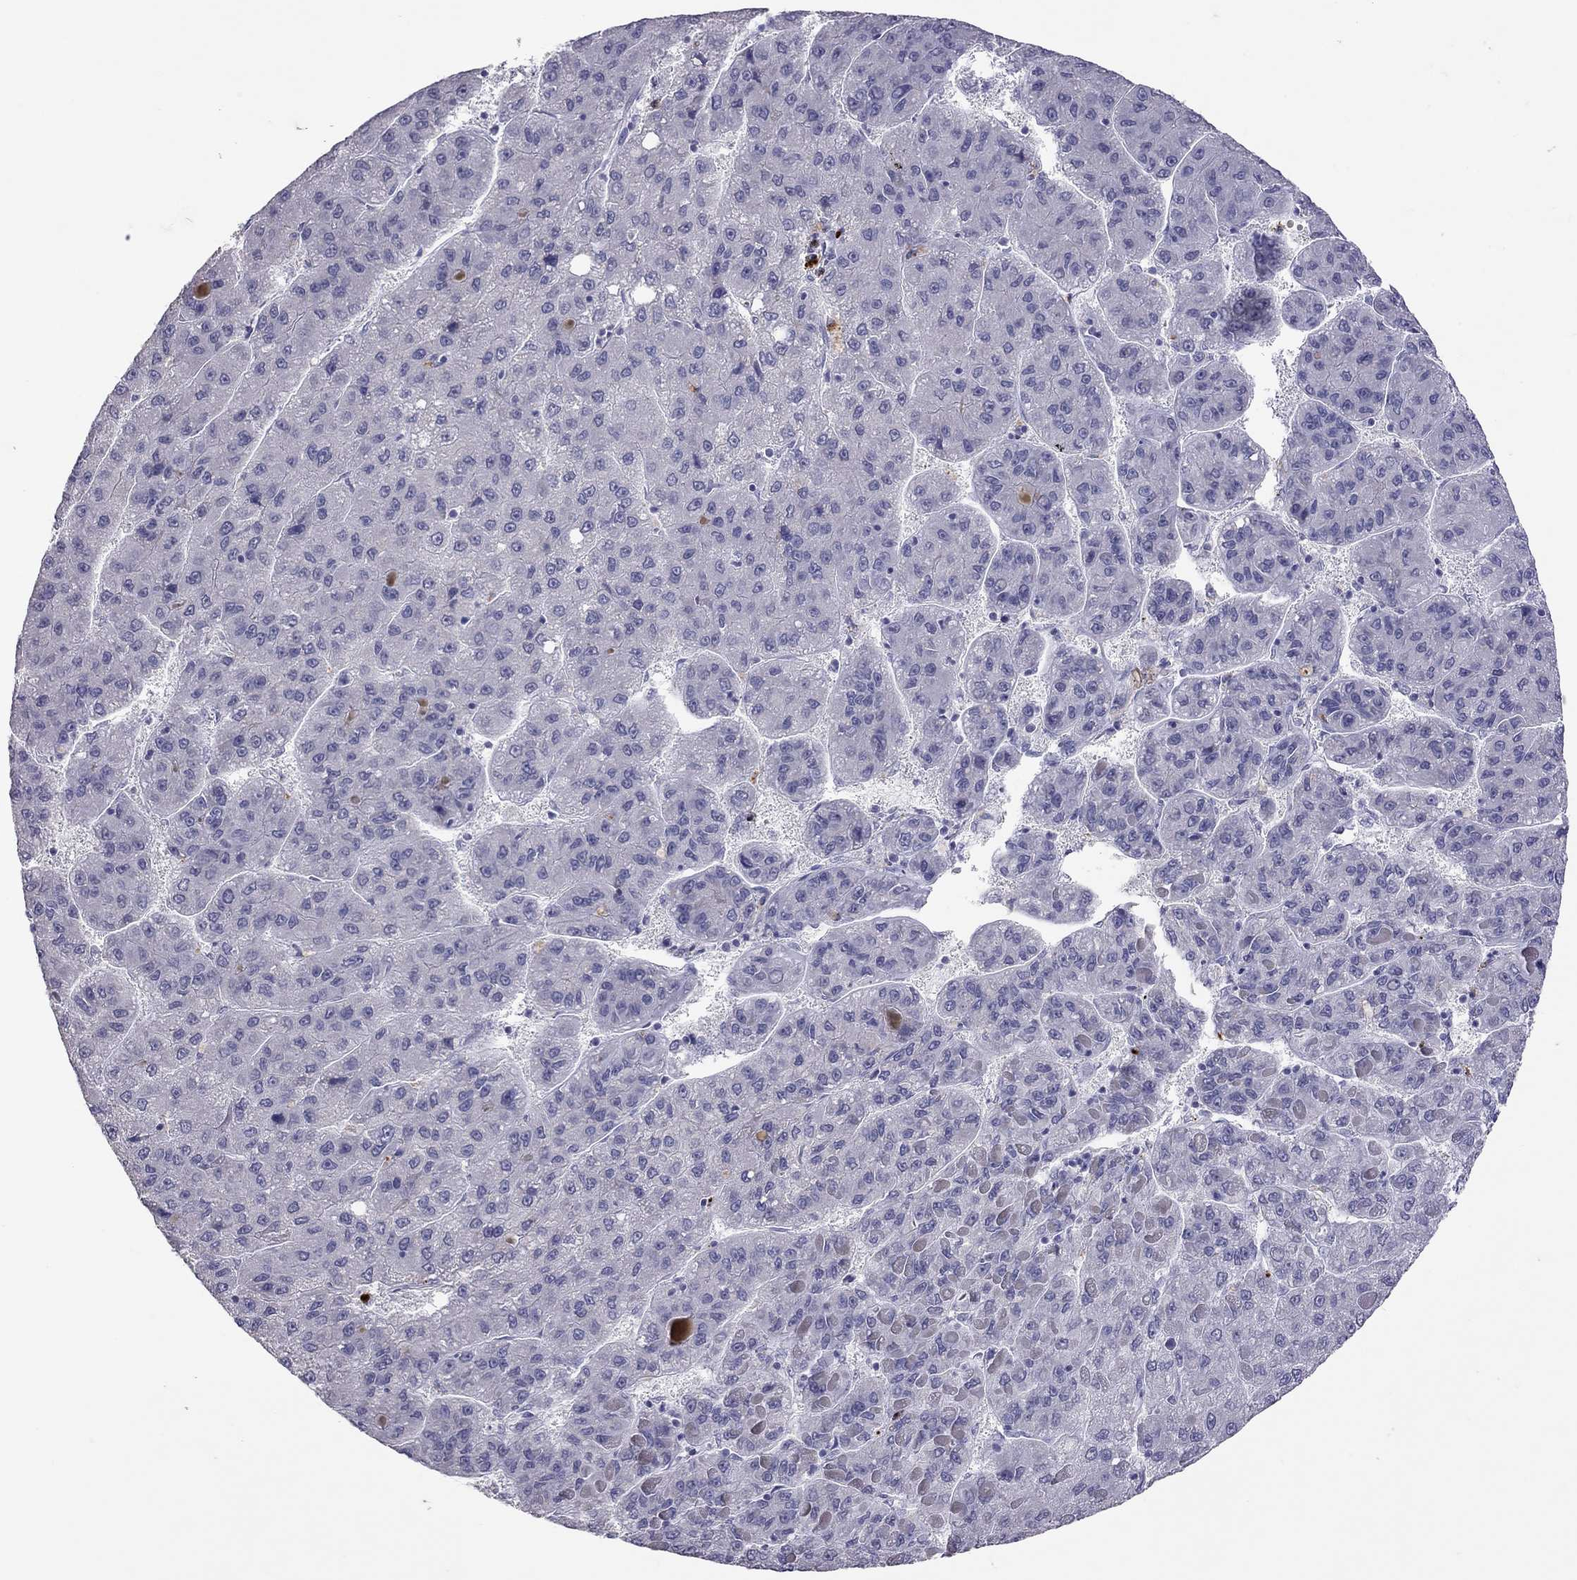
{"staining": {"intensity": "negative", "quantity": "none", "location": "none"}, "tissue": "liver cancer", "cell_type": "Tumor cells", "image_type": "cancer", "snomed": [{"axis": "morphology", "description": "Carcinoma, Hepatocellular, NOS"}, {"axis": "topography", "description": "Liver"}], "caption": "The image exhibits no staining of tumor cells in liver hepatocellular carcinoma.", "gene": "SLAMF1", "patient": {"sex": "female", "age": 82}}